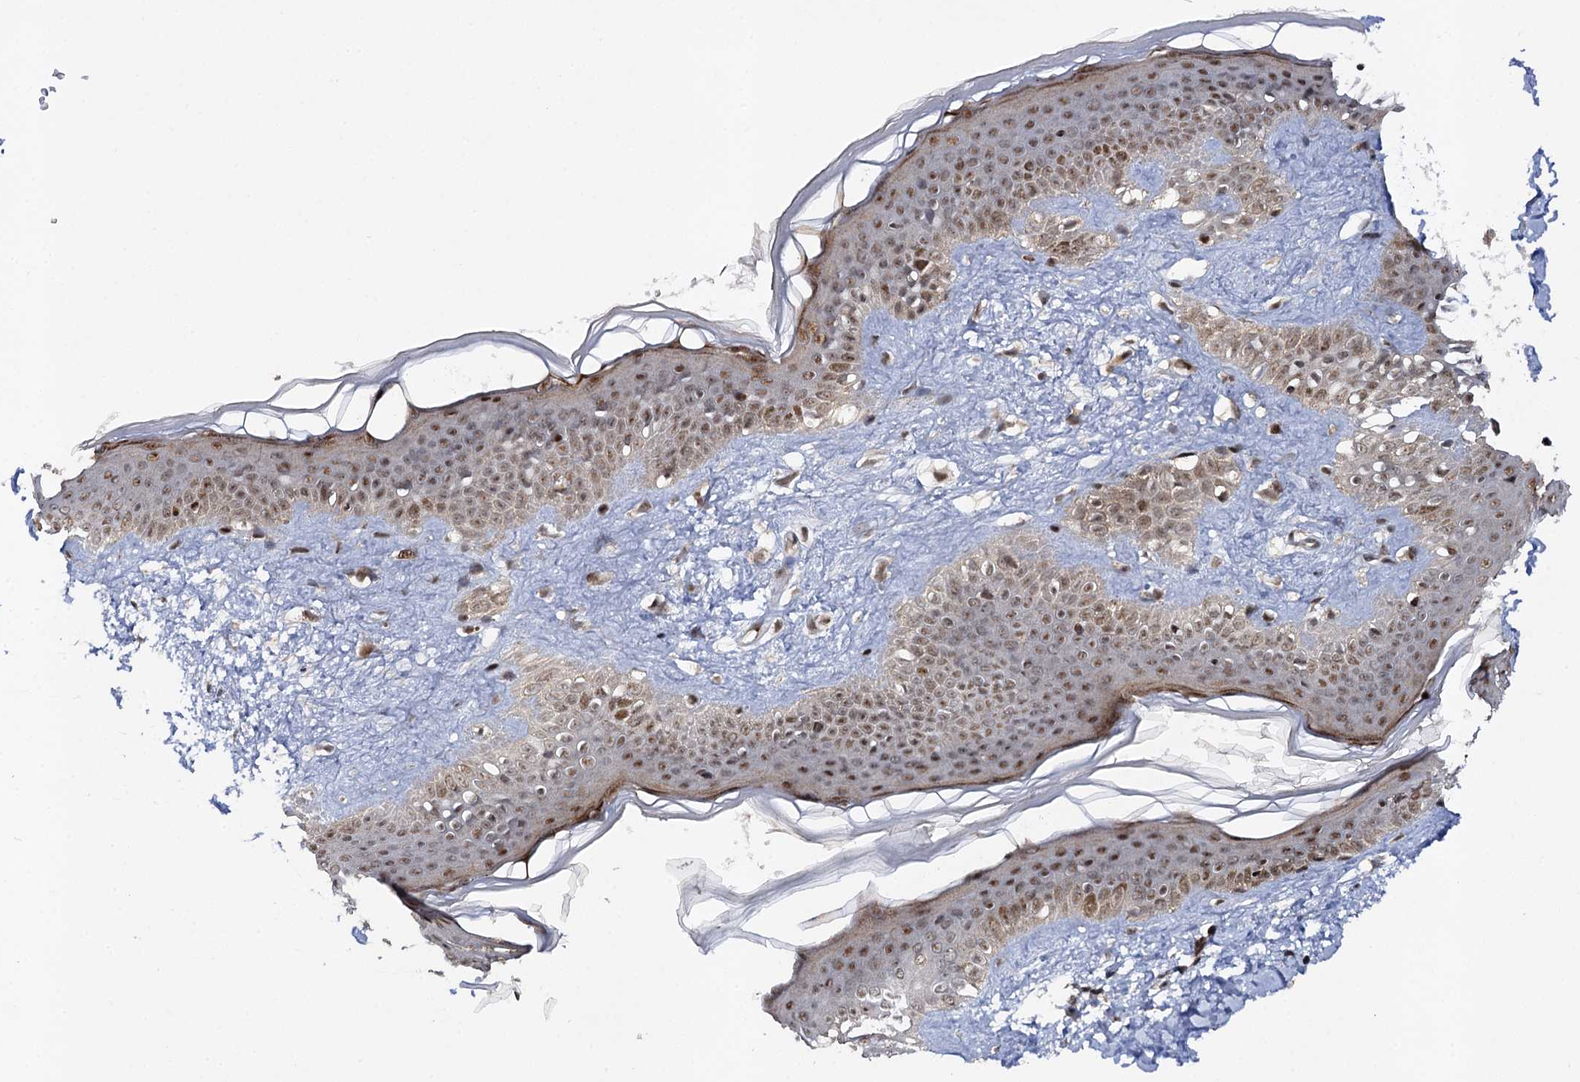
{"staining": {"intensity": "strong", "quantity": ">75%", "location": "nuclear"}, "tissue": "skin", "cell_type": "Fibroblasts", "image_type": "normal", "snomed": [{"axis": "morphology", "description": "Normal tissue, NOS"}, {"axis": "topography", "description": "Skin"}], "caption": "Immunohistochemical staining of benign human skin reveals high levels of strong nuclear staining in about >75% of fibroblasts. The staining was performed using DAB to visualize the protein expression in brown, while the nuclei were stained in blue with hematoxylin (Magnification: 20x).", "gene": "BUD13", "patient": {"sex": "female", "age": 58}}